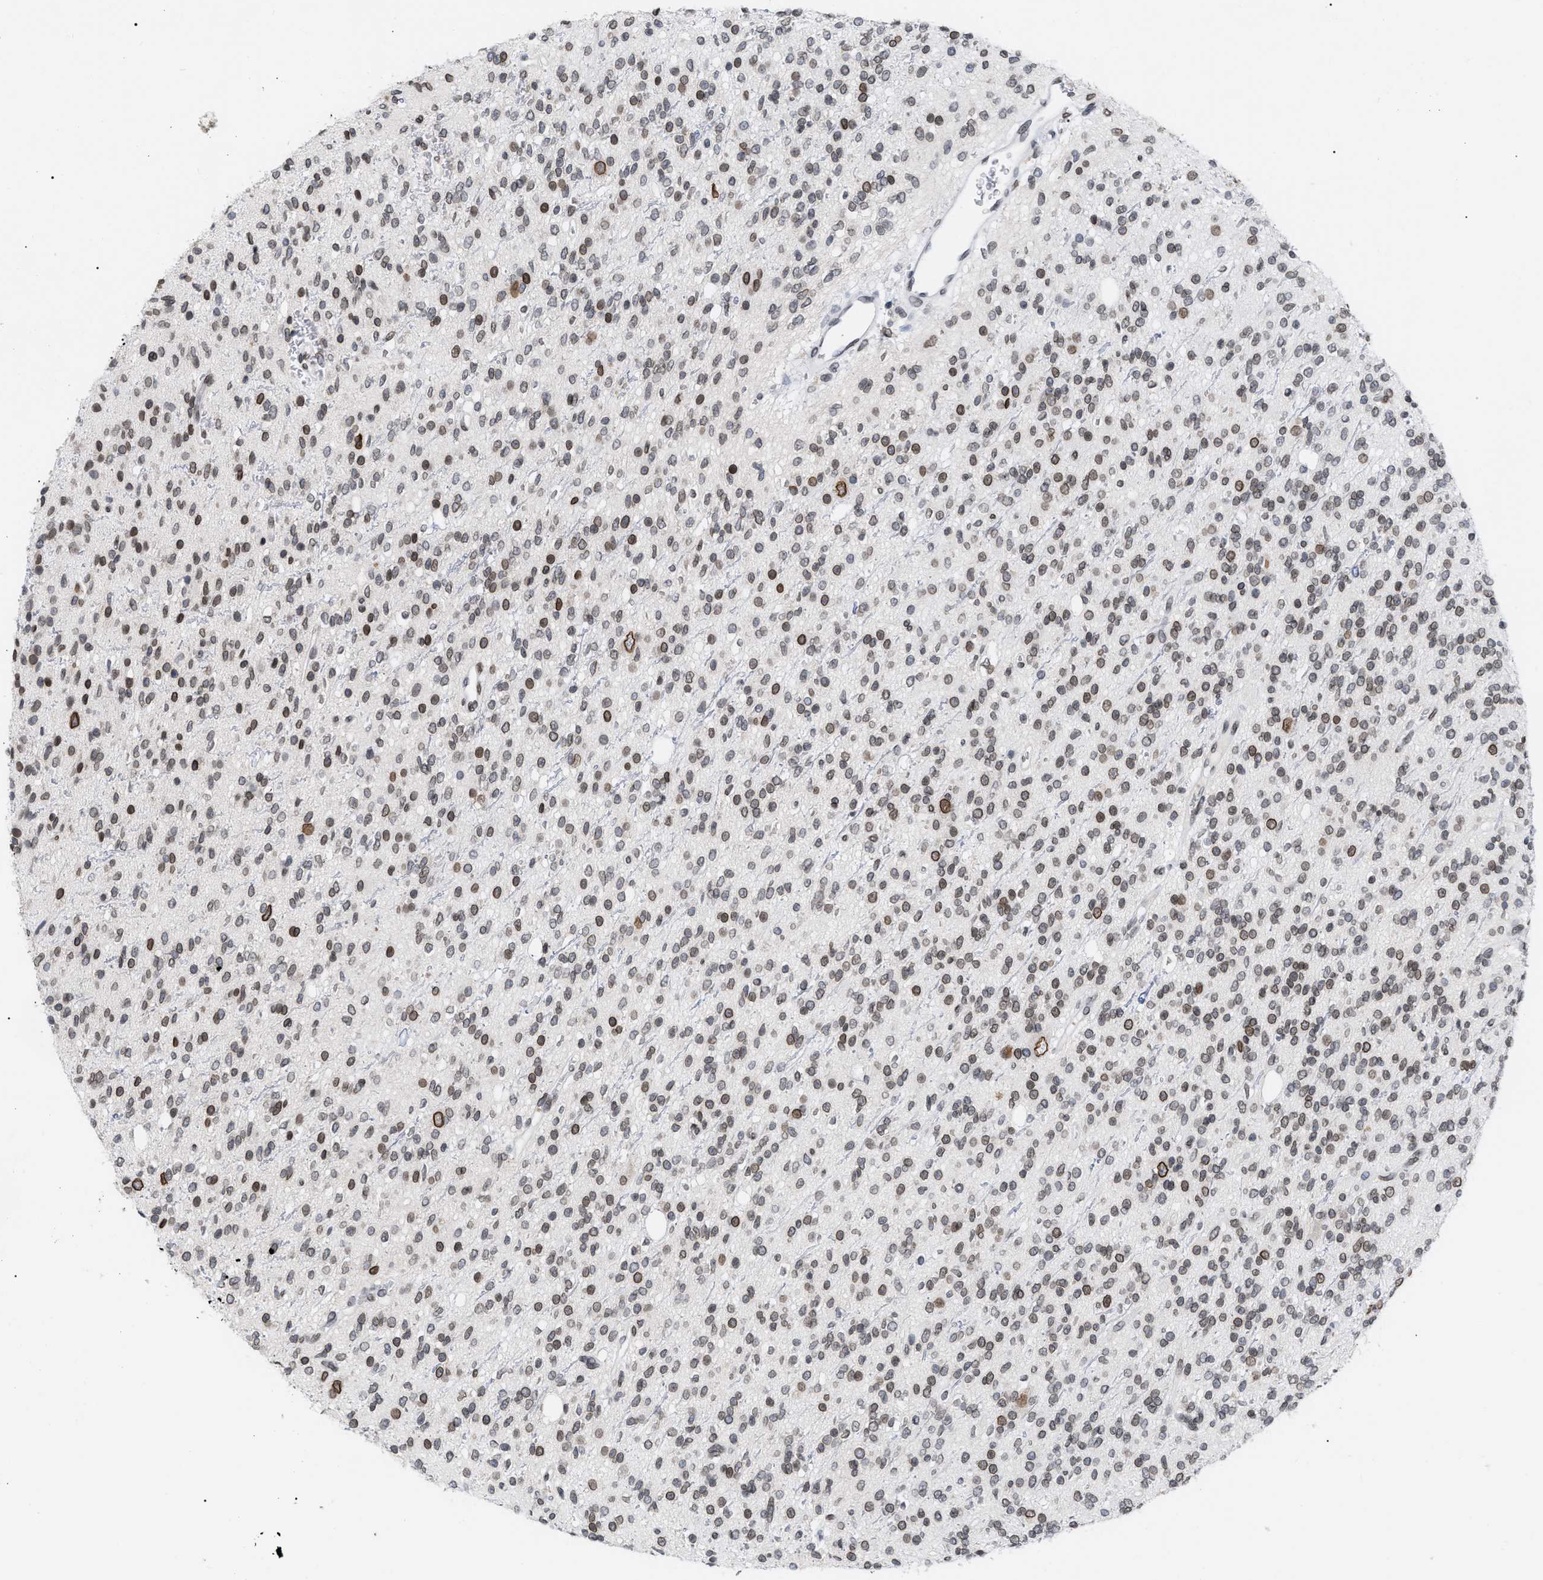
{"staining": {"intensity": "moderate", "quantity": "25%-75%", "location": "cytoplasmic/membranous,nuclear"}, "tissue": "glioma", "cell_type": "Tumor cells", "image_type": "cancer", "snomed": [{"axis": "morphology", "description": "Glioma, malignant, High grade"}, {"axis": "topography", "description": "Brain"}], "caption": "Brown immunohistochemical staining in high-grade glioma (malignant) shows moderate cytoplasmic/membranous and nuclear staining in about 25%-75% of tumor cells.", "gene": "TPR", "patient": {"sex": "male", "age": 34}}